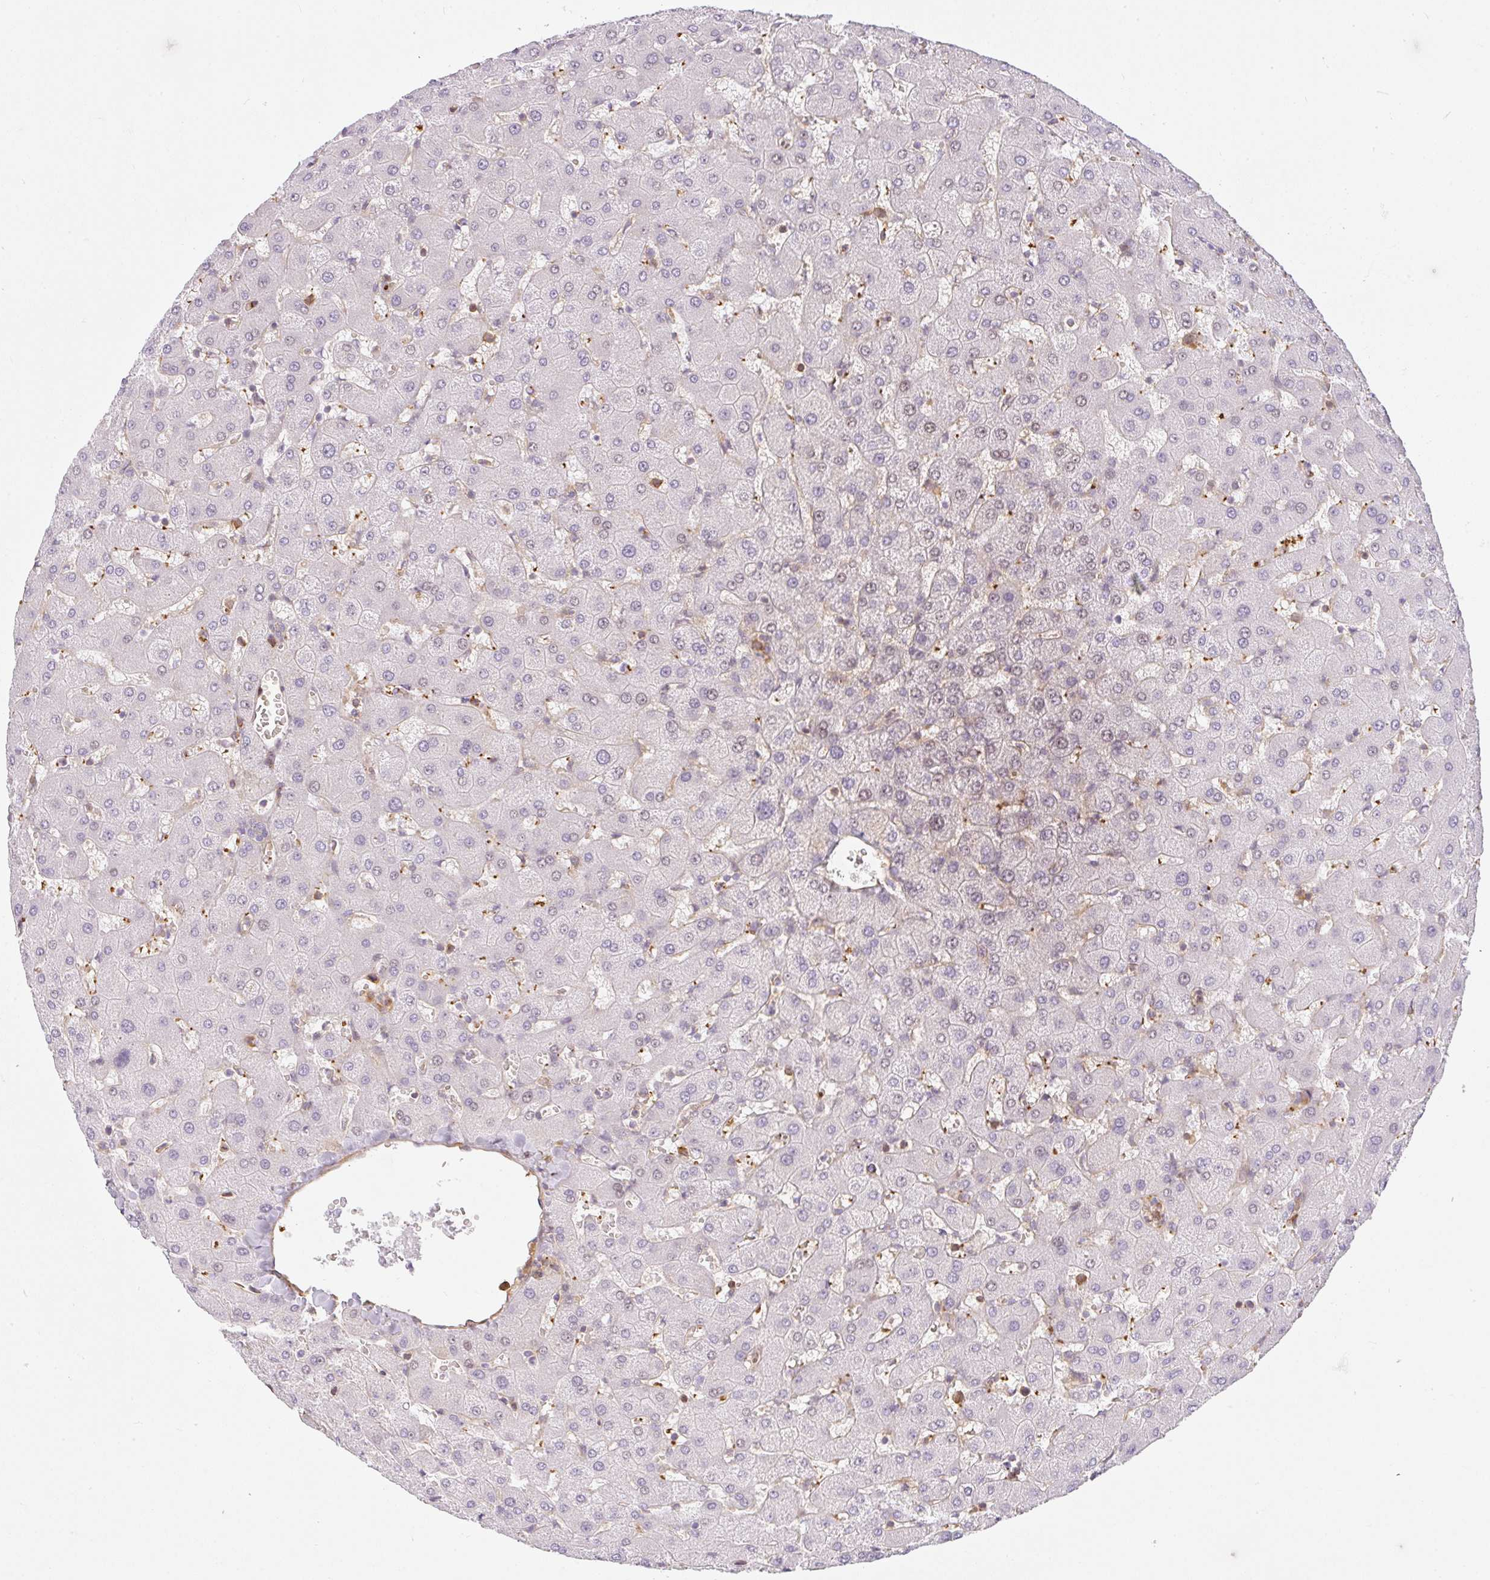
{"staining": {"intensity": "negative", "quantity": "none", "location": "none"}, "tissue": "liver", "cell_type": "Cholangiocytes", "image_type": "normal", "snomed": [{"axis": "morphology", "description": "Normal tissue, NOS"}, {"axis": "topography", "description": "Liver"}], "caption": "The micrograph reveals no staining of cholangiocytes in unremarkable liver.", "gene": "SULF1", "patient": {"sex": "female", "age": 63}}